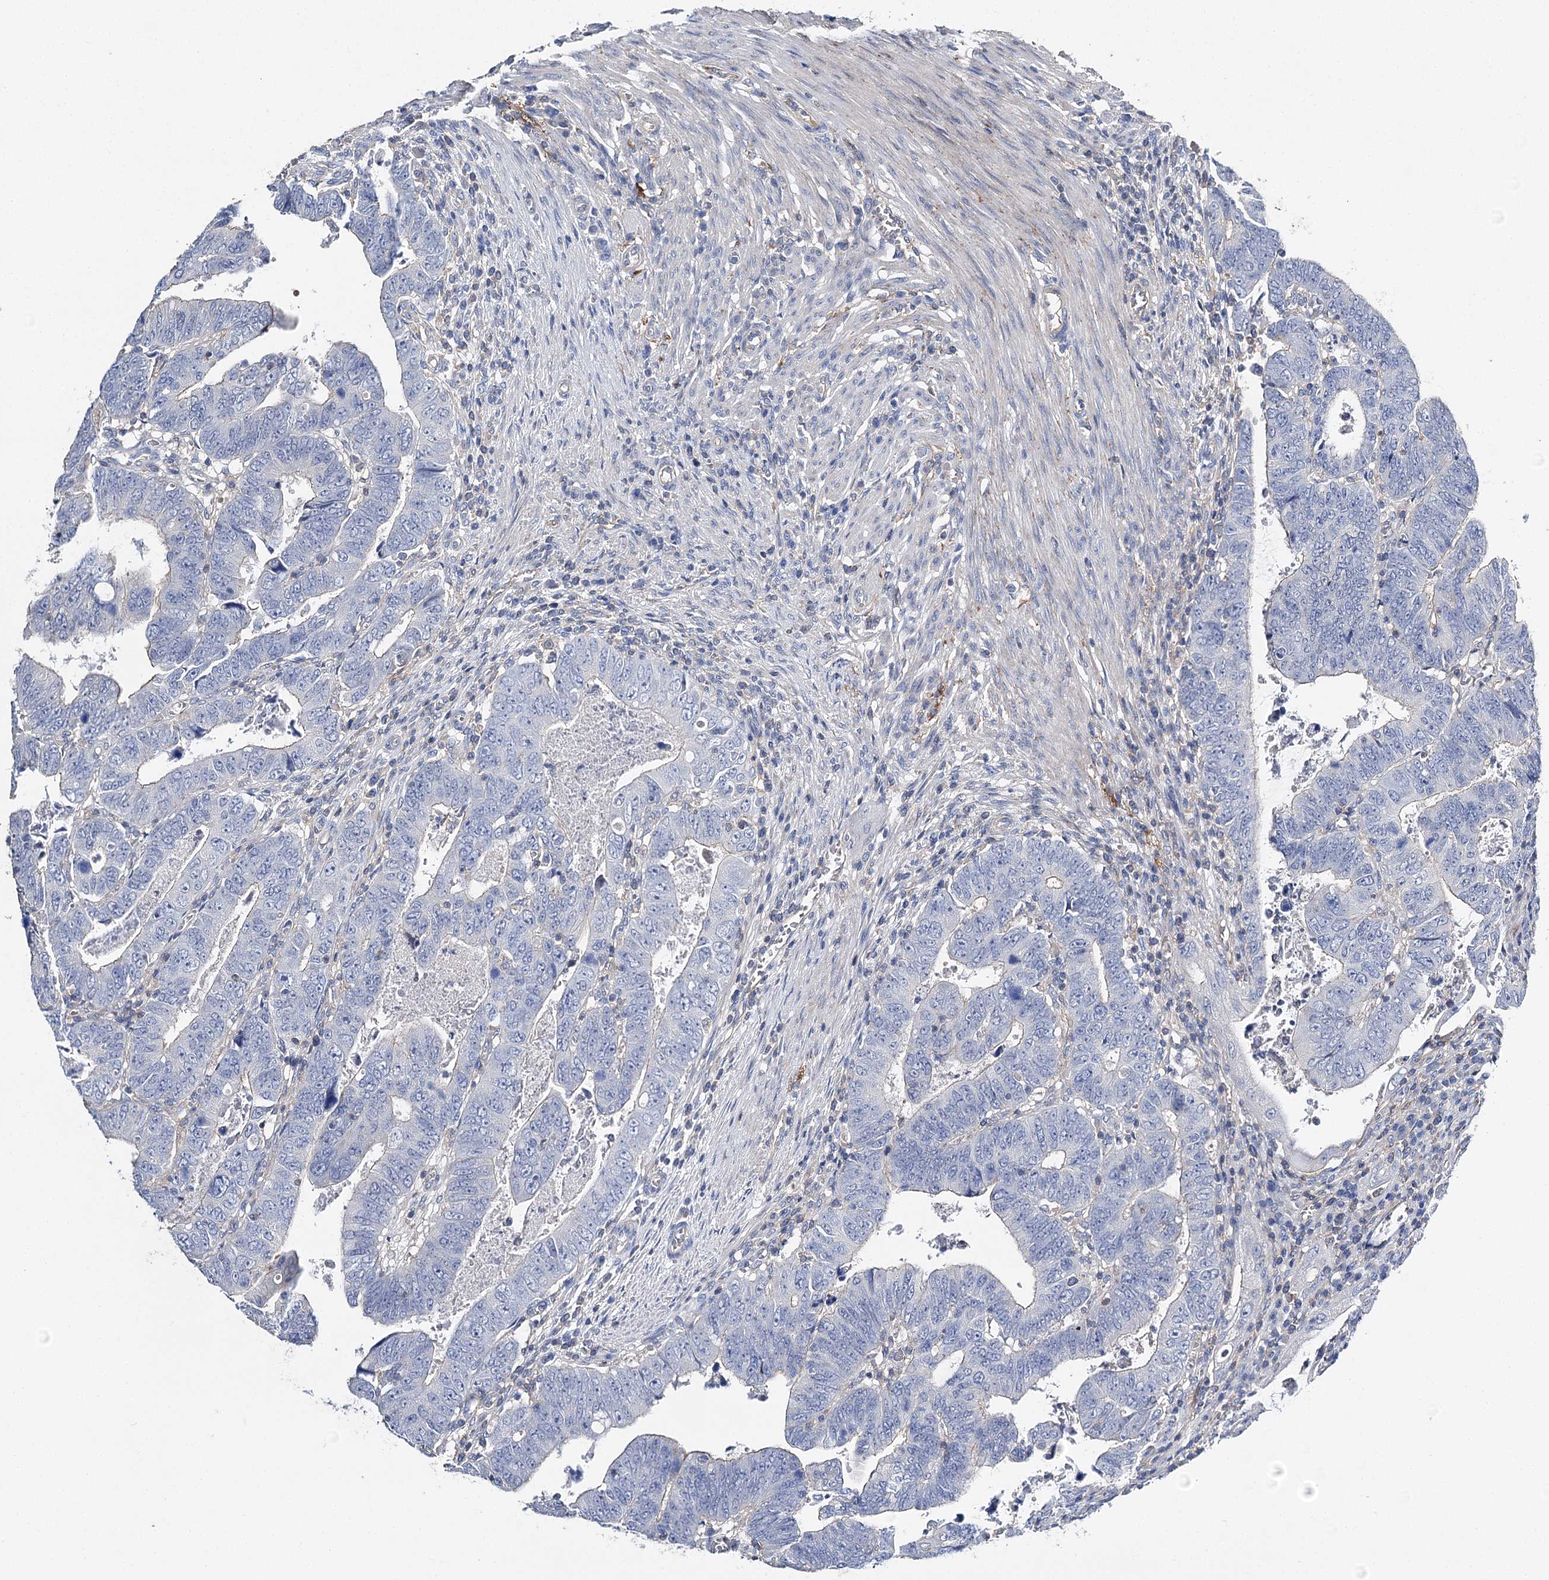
{"staining": {"intensity": "negative", "quantity": "none", "location": "none"}, "tissue": "colorectal cancer", "cell_type": "Tumor cells", "image_type": "cancer", "snomed": [{"axis": "morphology", "description": "Normal tissue, NOS"}, {"axis": "morphology", "description": "Adenocarcinoma, NOS"}, {"axis": "topography", "description": "Rectum"}], "caption": "Histopathology image shows no significant protein positivity in tumor cells of colorectal adenocarcinoma. The staining was performed using DAB (3,3'-diaminobenzidine) to visualize the protein expression in brown, while the nuclei were stained in blue with hematoxylin (Magnification: 20x).", "gene": "EPYC", "patient": {"sex": "female", "age": 65}}